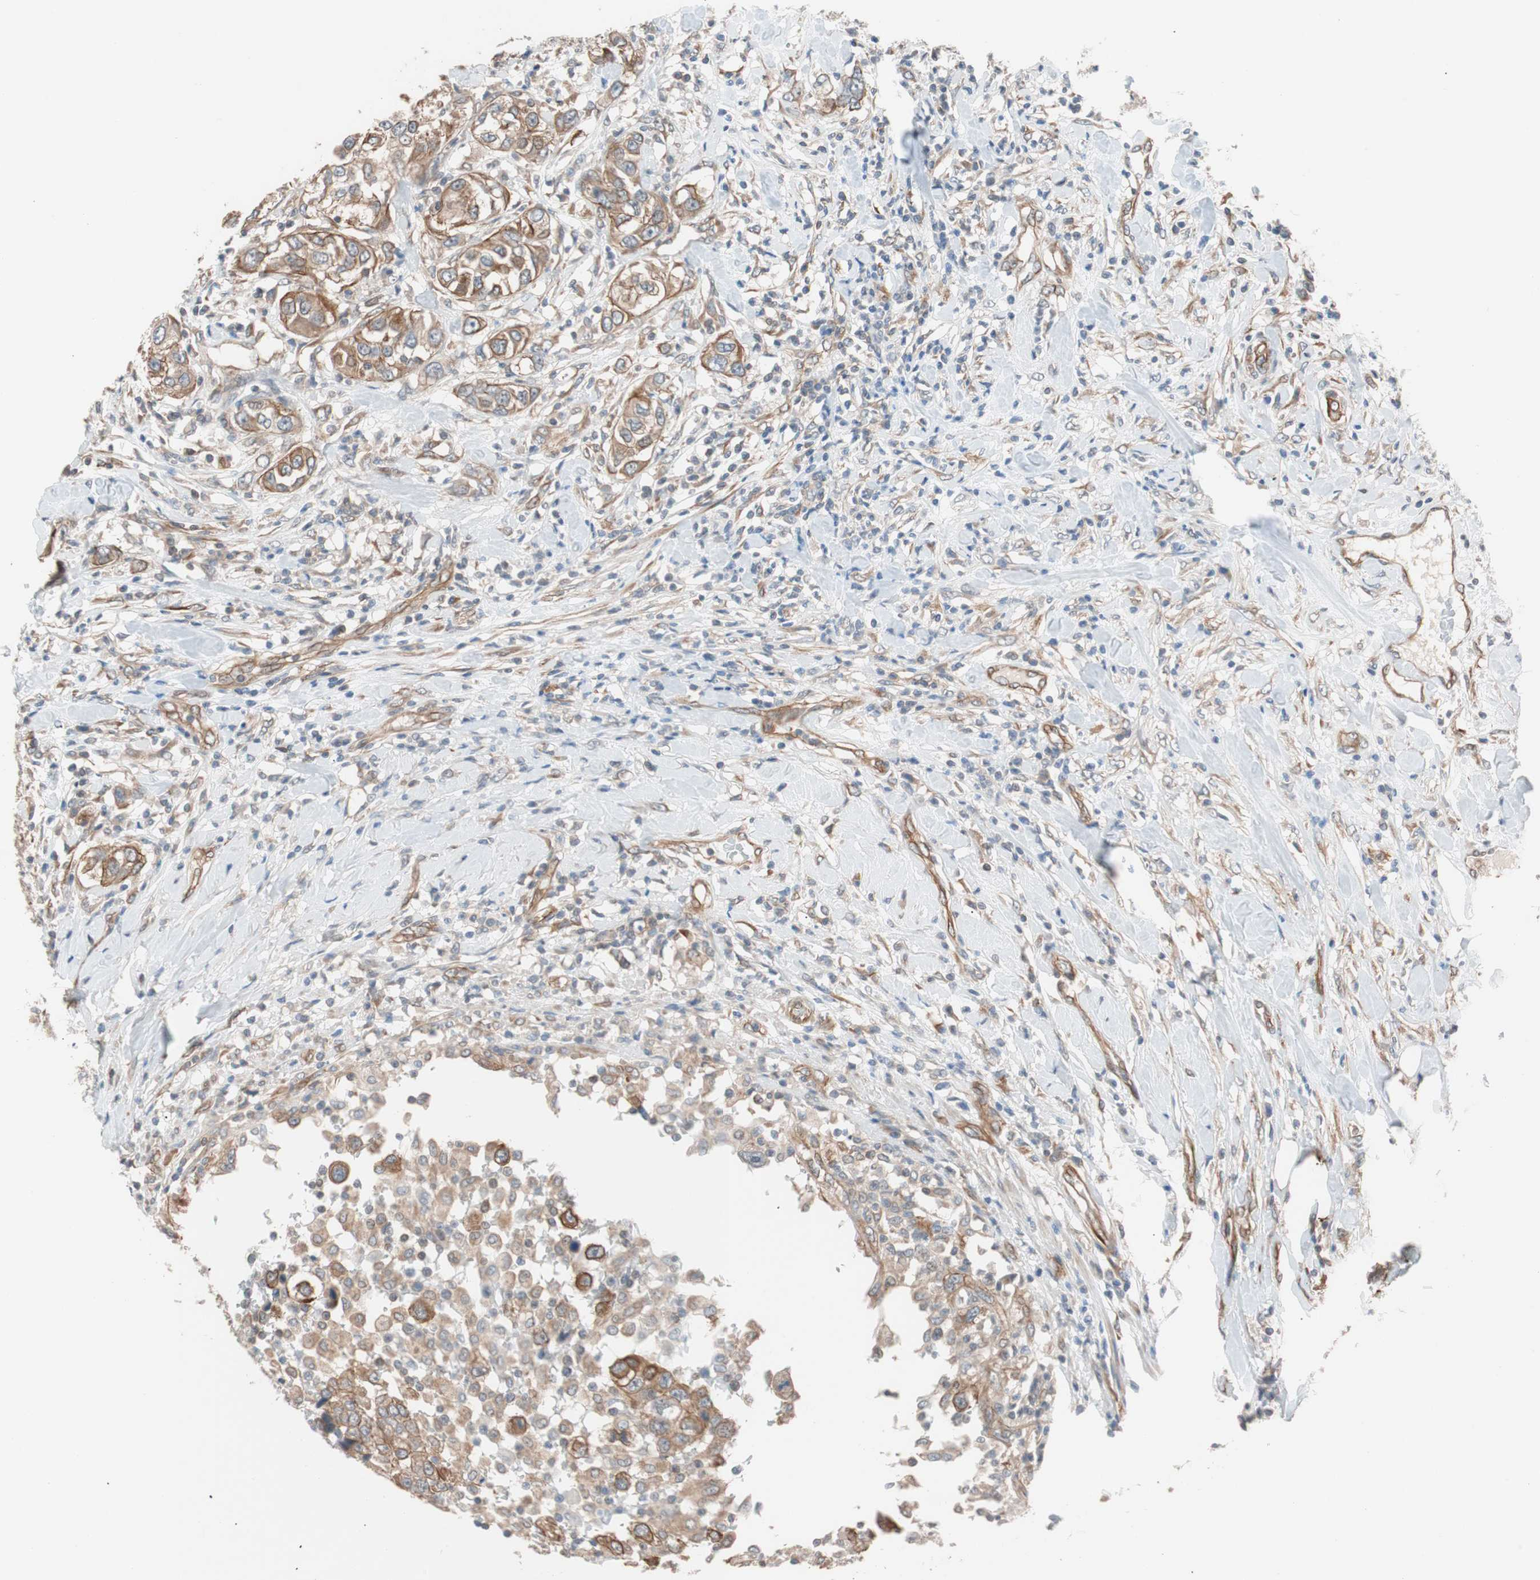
{"staining": {"intensity": "moderate", "quantity": ">75%", "location": "cytoplasmic/membranous"}, "tissue": "urothelial cancer", "cell_type": "Tumor cells", "image_type": "cancer", "snomed": [{"axis": "morphology", "description": "Urothelial carcinoma, High grade"}, {"axis": "topography", "description": "Urinary bladder"}], "caption": "Immunohistochemistry (IHC) of high-grade urothelial carcinoma reveals medium levels of moderate cytoplasmic/membranous staining in approximately >75% of tumor cells.", "gene": "SMG1", "patient": {"sex": "female", "age": 80}}